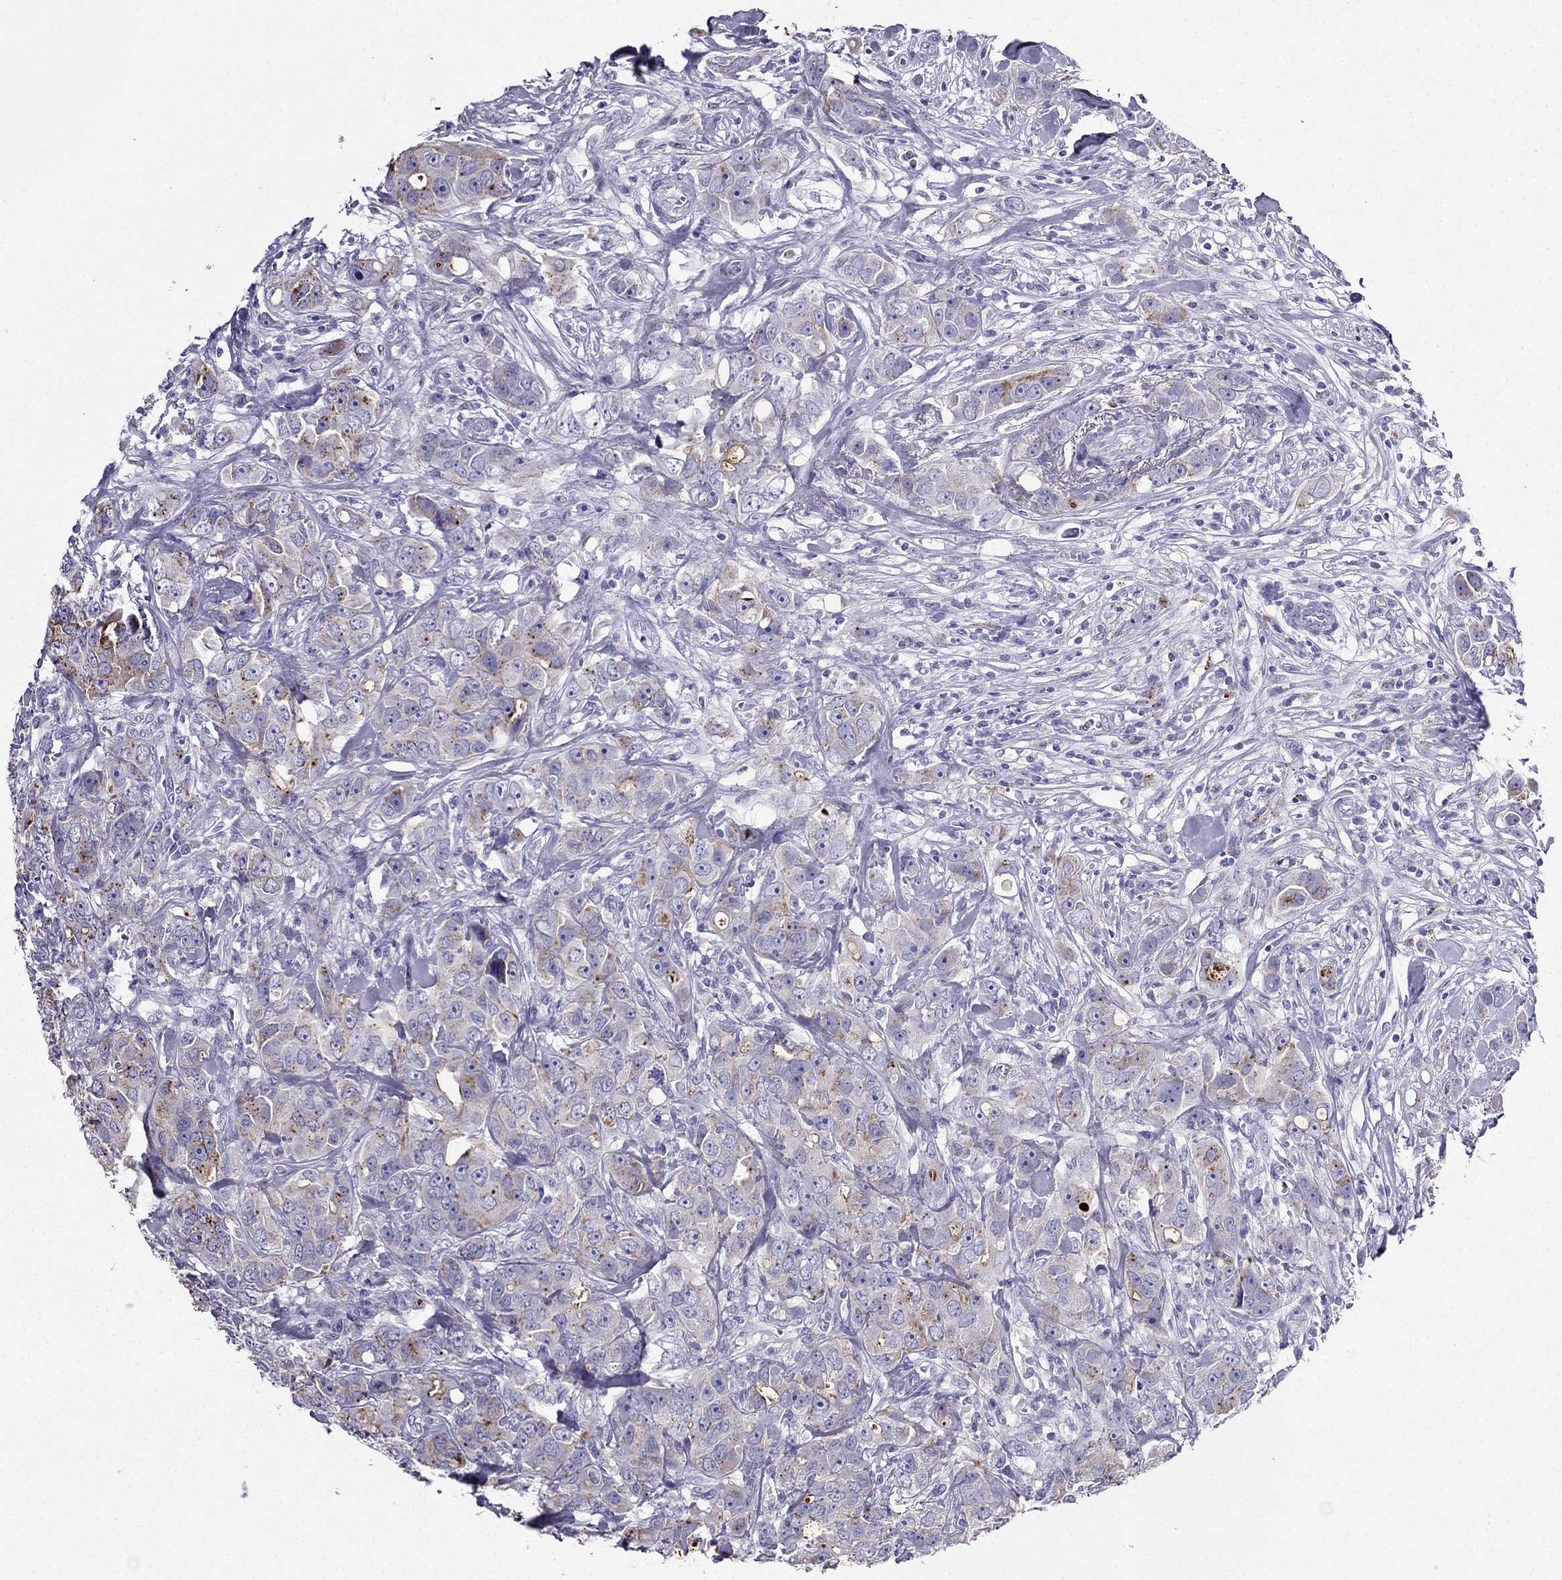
{"staining": {"intensity": "weak", "quantity": "<25%", "location": "cytoplasmic/membranous"}, "tissue": "breast cancer", "cell_type": "Tumor cells", "image_type": "cancer", "snomed": [{"axis": "morphology", "description": "Duct carcinoma"}, {"axis": "topography", "description": "Breast"}], "caption": "A photomicrograph of breast cancer (intraductal carcinoma) stained for a protein displays no brown staining in tumor cells.", "gene": "PTH", "patient": {"sex": "female", "age": 43}}